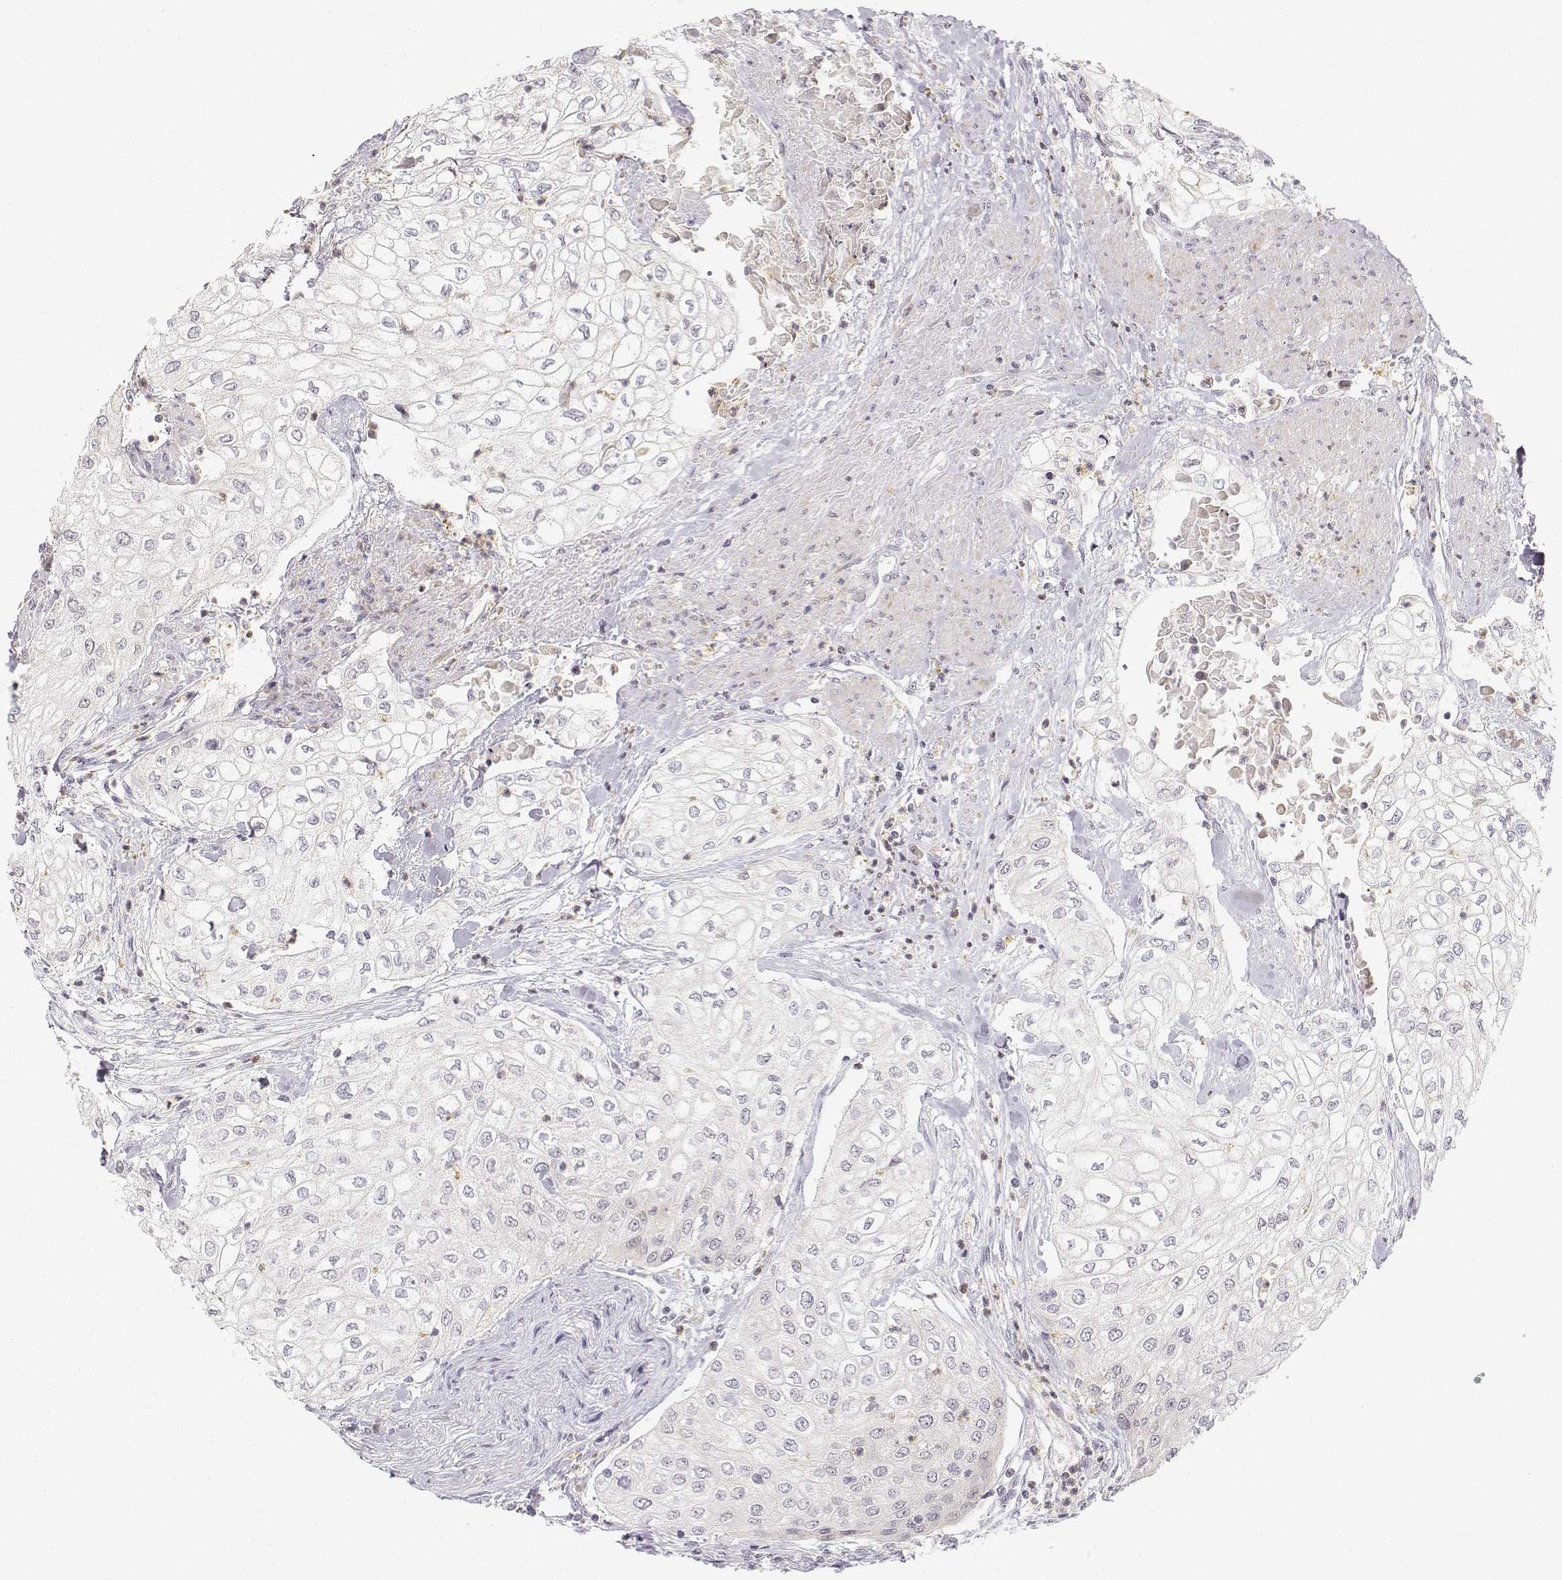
{"staining": {"intensity": "negative", "quantity": "none", "location": "none"}, "tissue": "urothelial cancer", "cell_type": "Tumor cells", "image_type": "cancer", "snomed": [{"axis": "morphology", "description": "Urothelial carcinoma, High grade"}, {"axis": "topography", "description": "Urinary bladder"}], "caption": "A micrograph of urothelial cancer stained for a protein displays no brown staining in tumor cells.", "gene": "GLIPR1L2", "patient": {"sex": "male", "age": 62}}